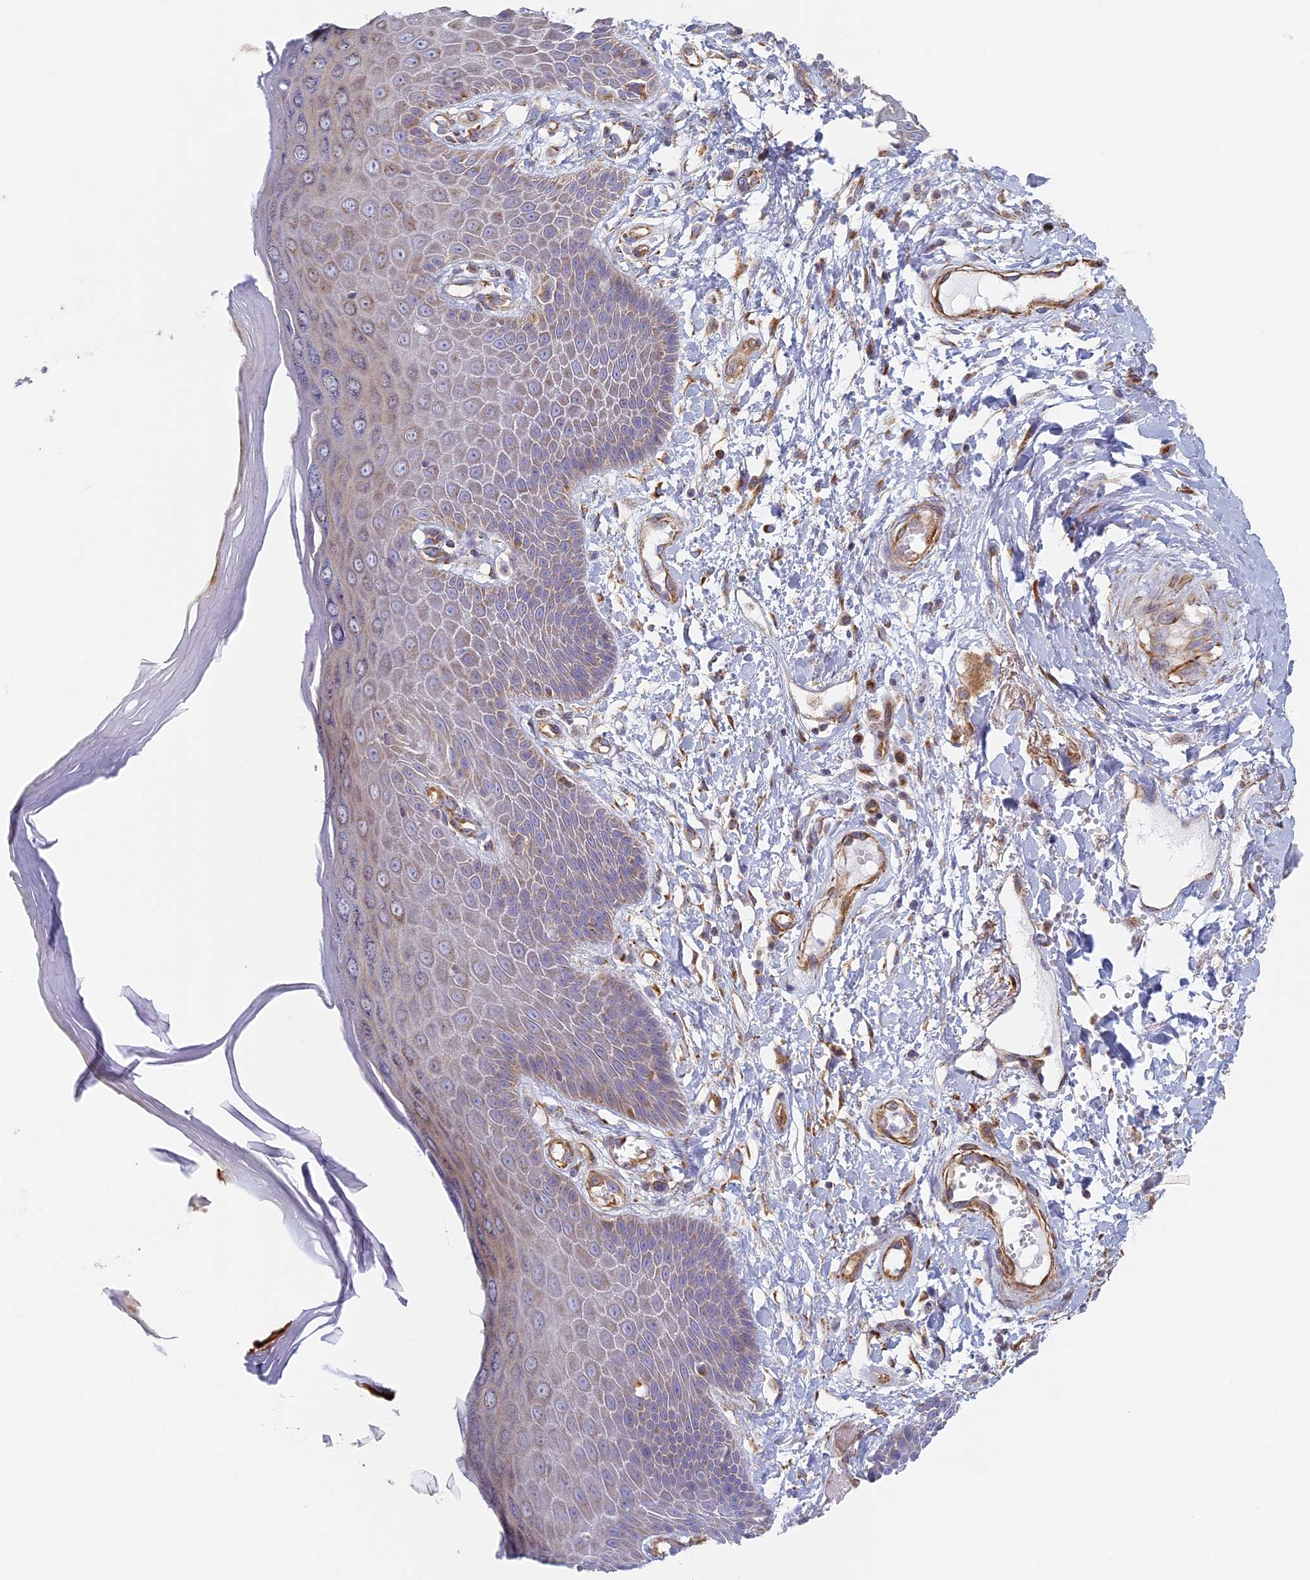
{"staining": {"intensity": "weak", "quantity": "25%-75%", "location": "cytoplasmic/membranous"}, "tissue": "skin", "cell_type": "Epidermal cells", "image_type": "normal", "snomed": [{"axis": "morphology", "description": "Normal tissue, NOS"}, {"axis": "topography", "description": "Anal"}], "caption": "Brown immunohistochemical staining in normal human skin shows weak cytoplasmic/membranous staining in approximately 25%-75% of epidermal cells. Using DAB (3,3'-diaminobenzidine) (brown) and hematoxylin (blue) stains, captured at high magnification using brightfield microscopy.", "gene": "DDA1", "patient": {"sex": "male", "age": 78}}